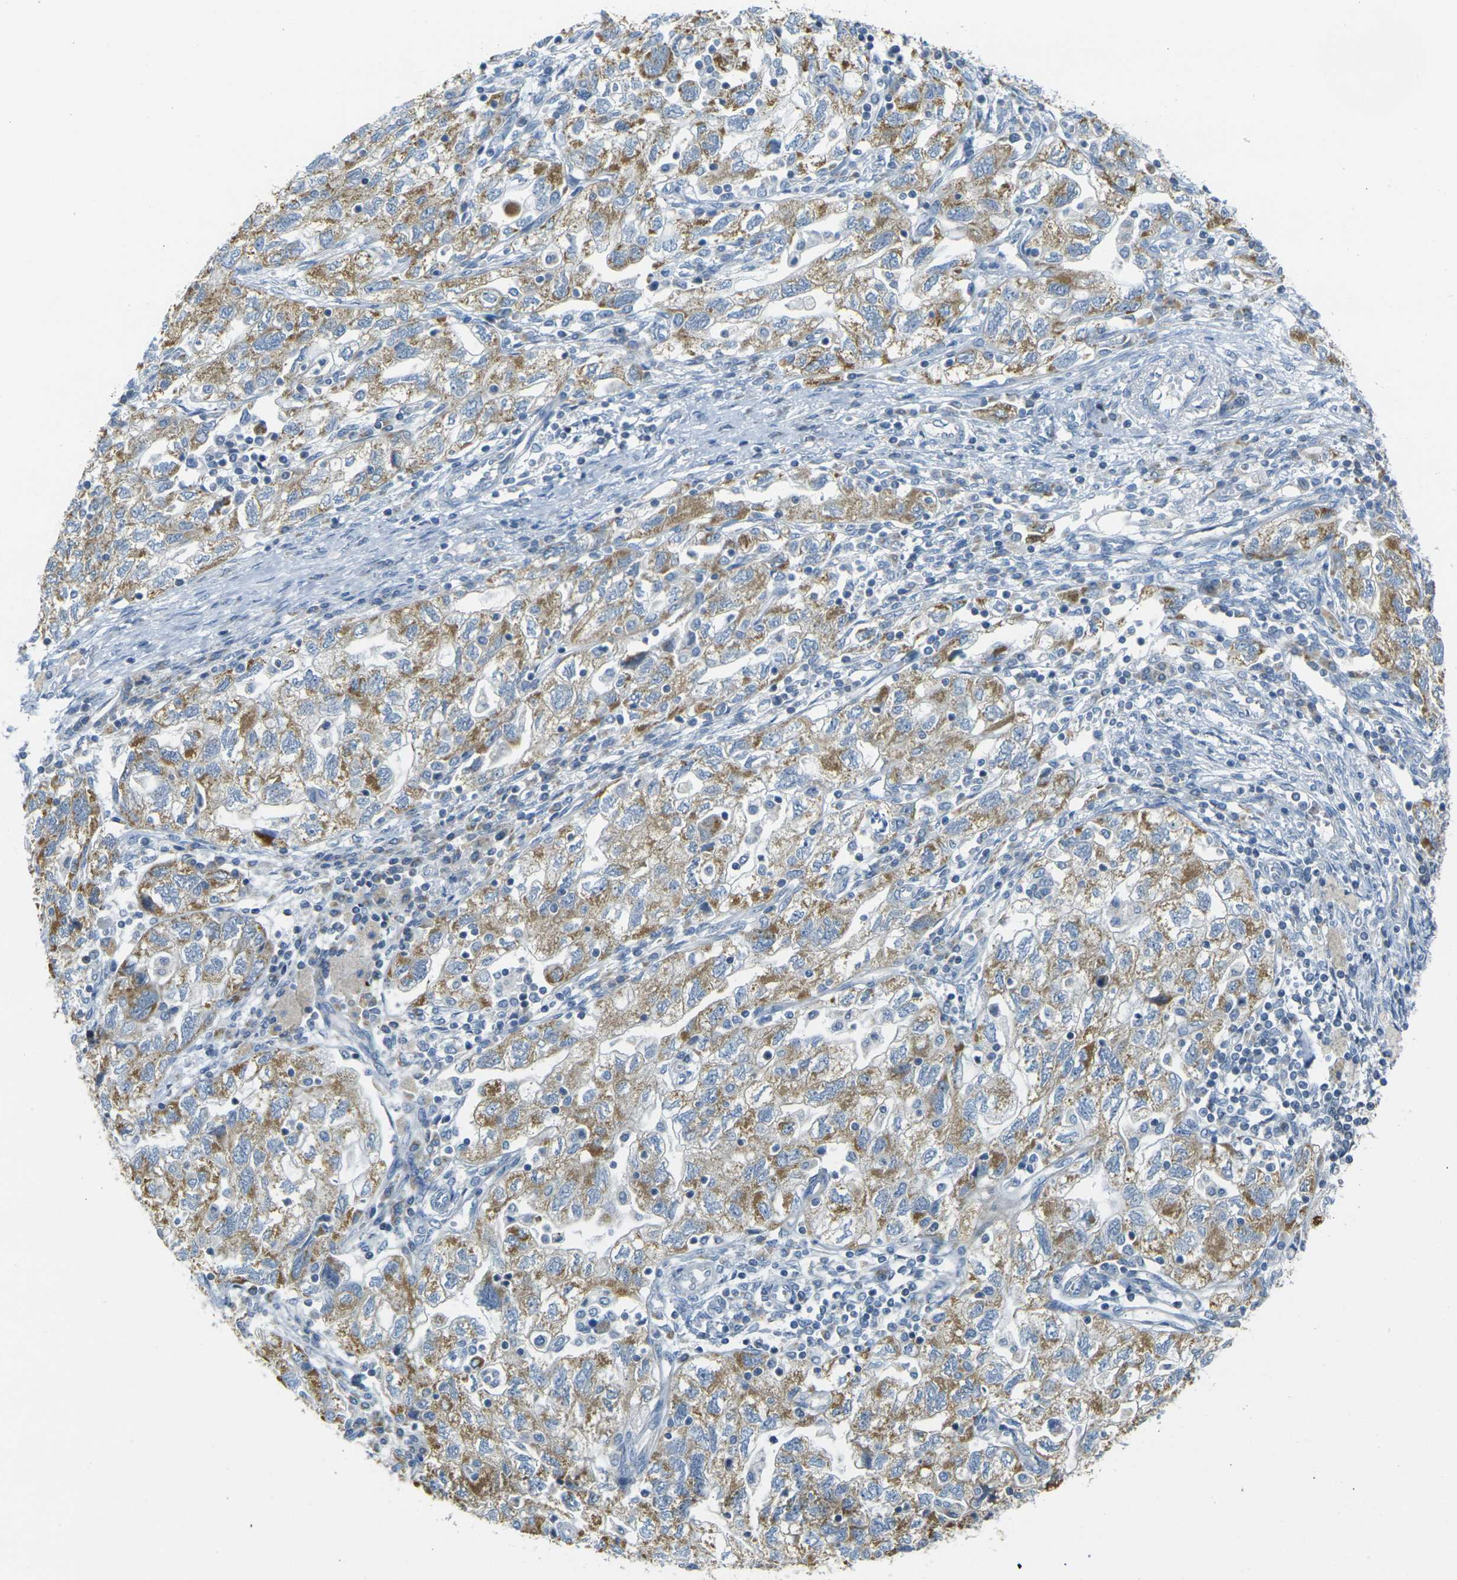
{"staining": {"intensity": "moderate", "quantity": ">75%", "location": "cytoplasmic/membranous"}, "tissue": "ovarian cancer", "cell_type": "Tumor cells", "image_type": "cancer", "snomed": [{"axis": "morphology", "description": "Carcinoma, NOS"}, {"axis": "morphology", "description": "Cystadenocarcinoma, serous, NOS"}, {"axis": "topography", "description": "Ovary"}], "caption": "High-power microscopy captured an IHC micrograph of carcinoma (ovarian), revealing moderate cytoplasmic/membranous positivity in about >75% of tumor cells. (IHC, brightfield microscopy, high magnification).", "gene": "PARD6B", "patient": {"sex": "female", "age": 69}}